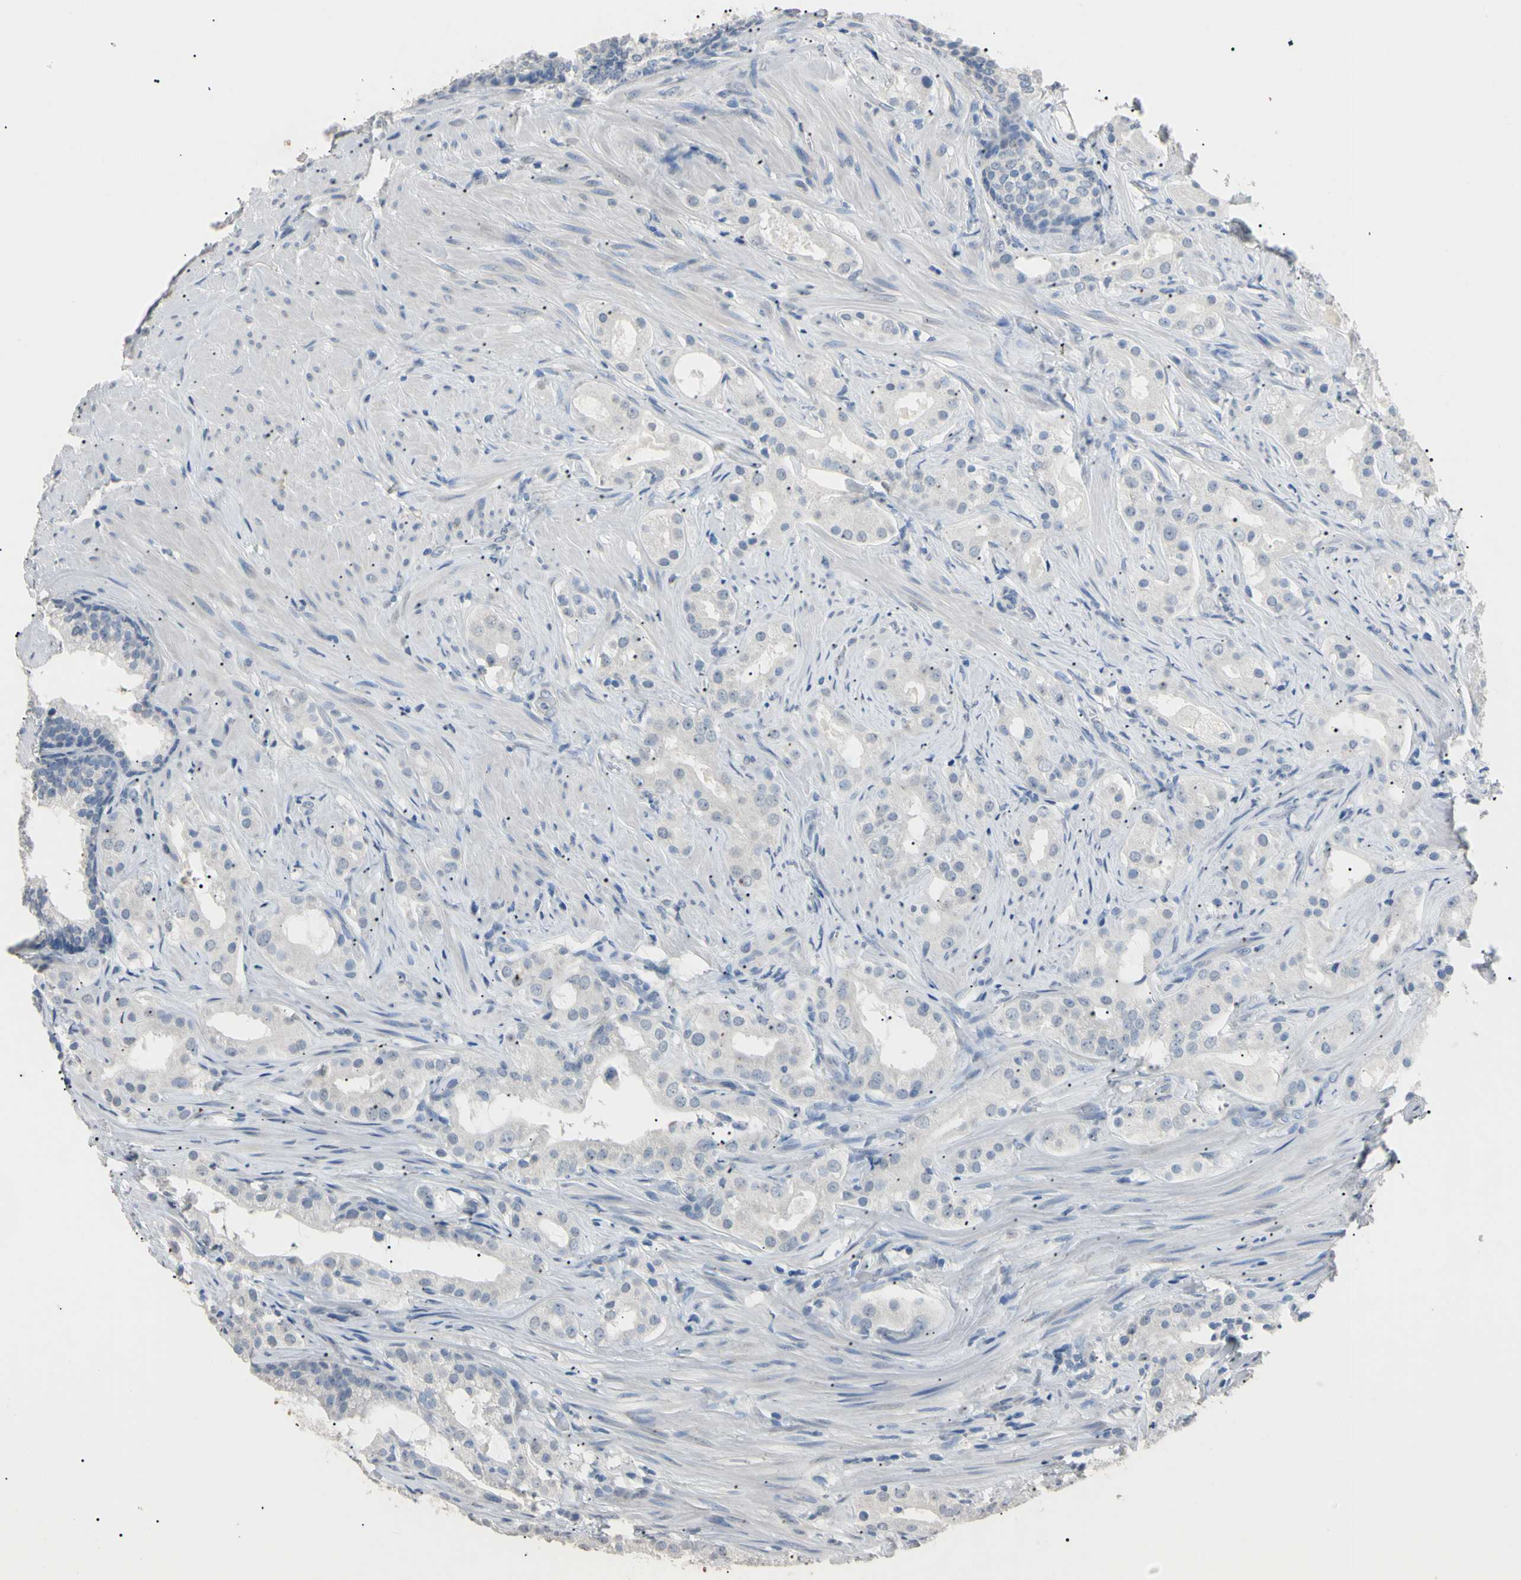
{"staining": {"intensity": "negative", "quantity": "none", "location": "none"}, "tissue": "prostate cancer", "cell_type": "Tumor cells", "image_type": "cancer", "snomed": [{"axis": "morphology", "description": "Adenocarcinoma, Medium grade"}, {"axis": "topography", "description": "Prostate"}], "caption": "Tumor cells are negative for brown protein staining in prostate cancer (adenocarcinoma (medium-grade)).", "gene": "CGB3", "patient": {"sex": "male", "age": 72}}